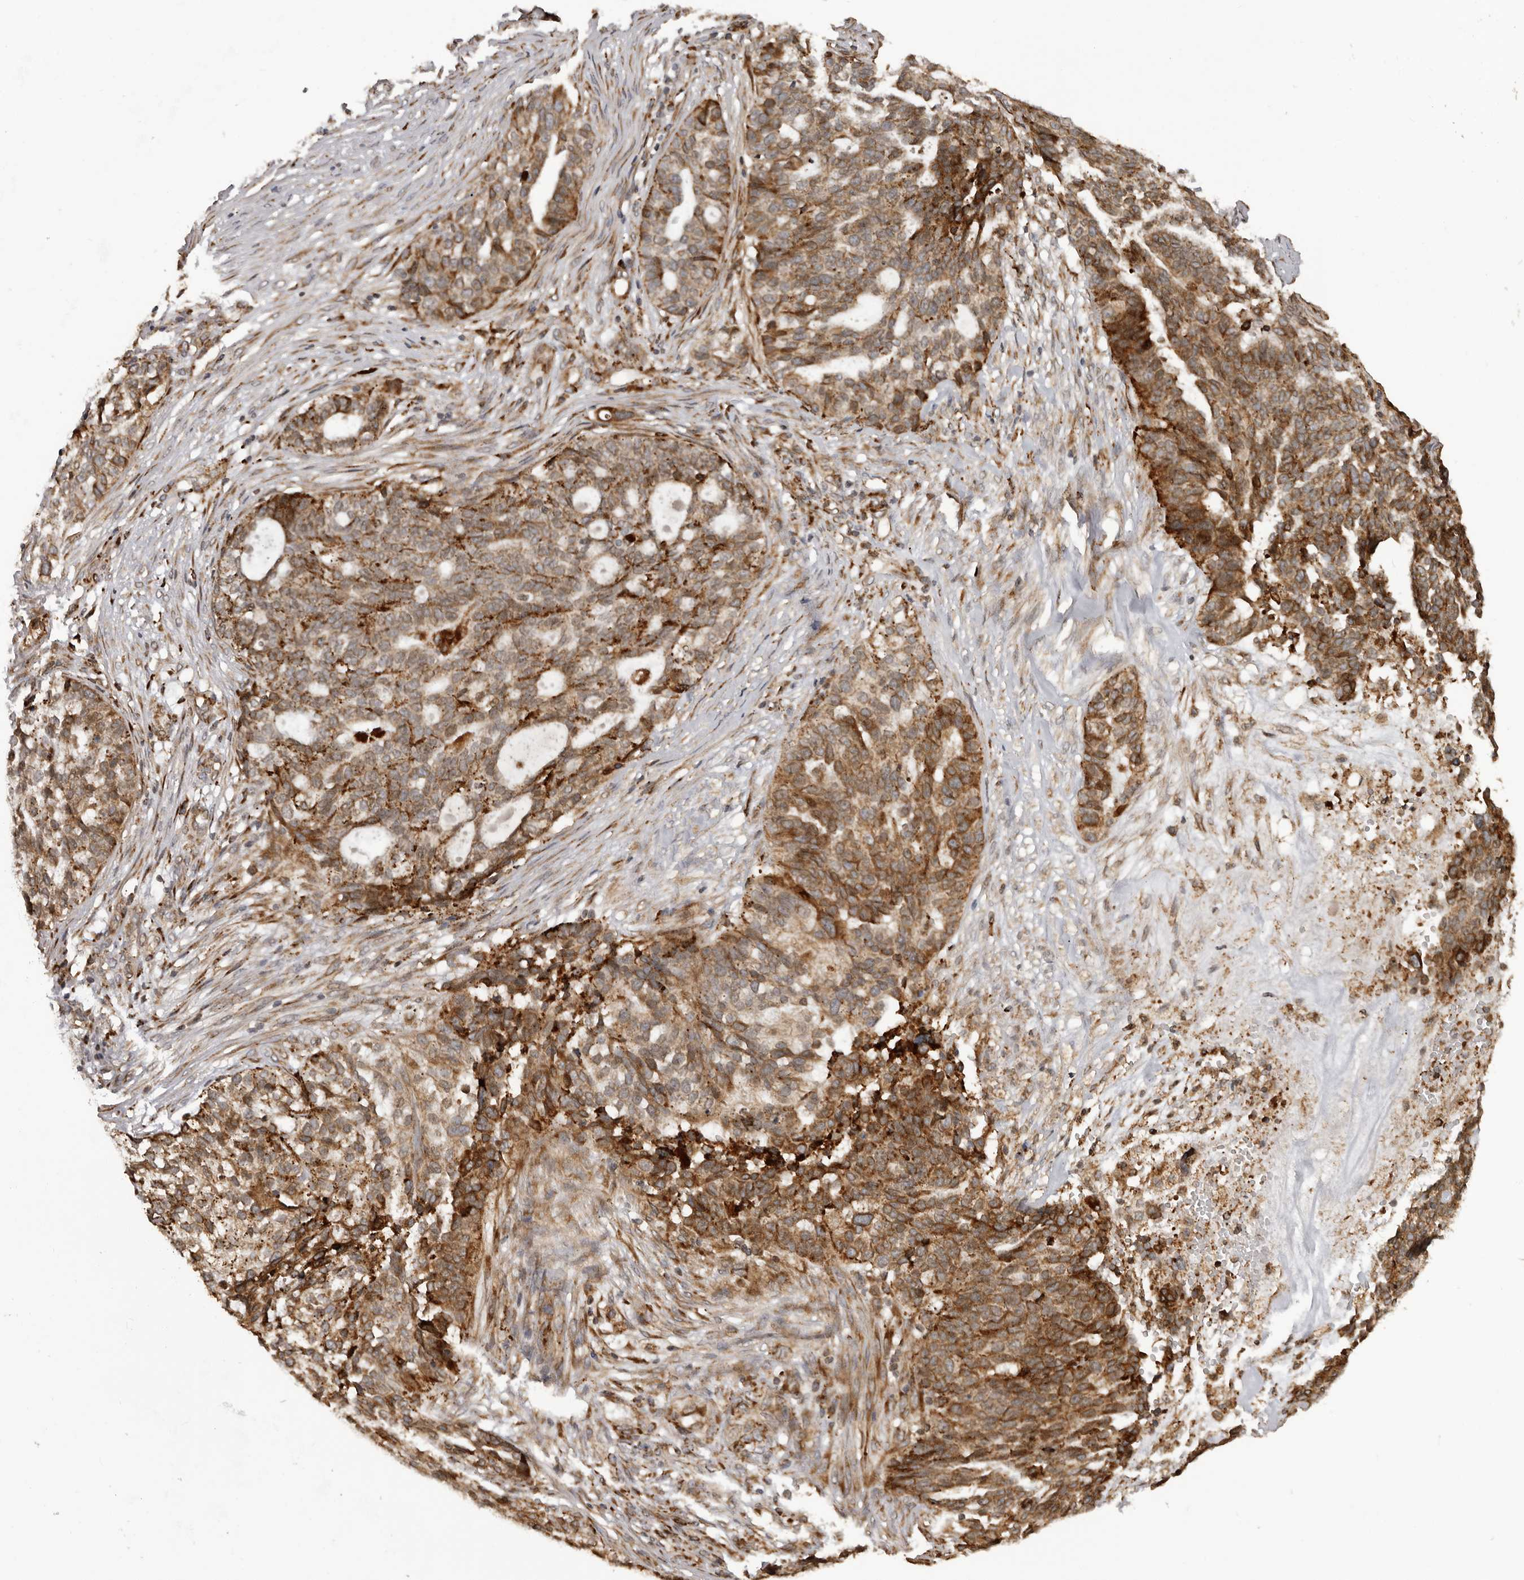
{"staining": {"intensity": "moderate", "quantity": ">75%", "location": "cytoplasmic/membranous"}, "tissue": "ovarian cancer", "cell_type": "Tumor cells", "image_type": "cancer", "snomed": [{"axis": "morphology", "description": "Cystadenocarcinoma, serous, NOS"}, {"axis": "topography", "description": "Ovary"}], "caption": "High-power microscopy captured an IHC histopathology image of ovarian cancer, revealing moderate cytoplasmic/membranous staining in about >75% of tumor cells.", "gene": "NUP43", "patient": {"sex": "female", "age": 59}}